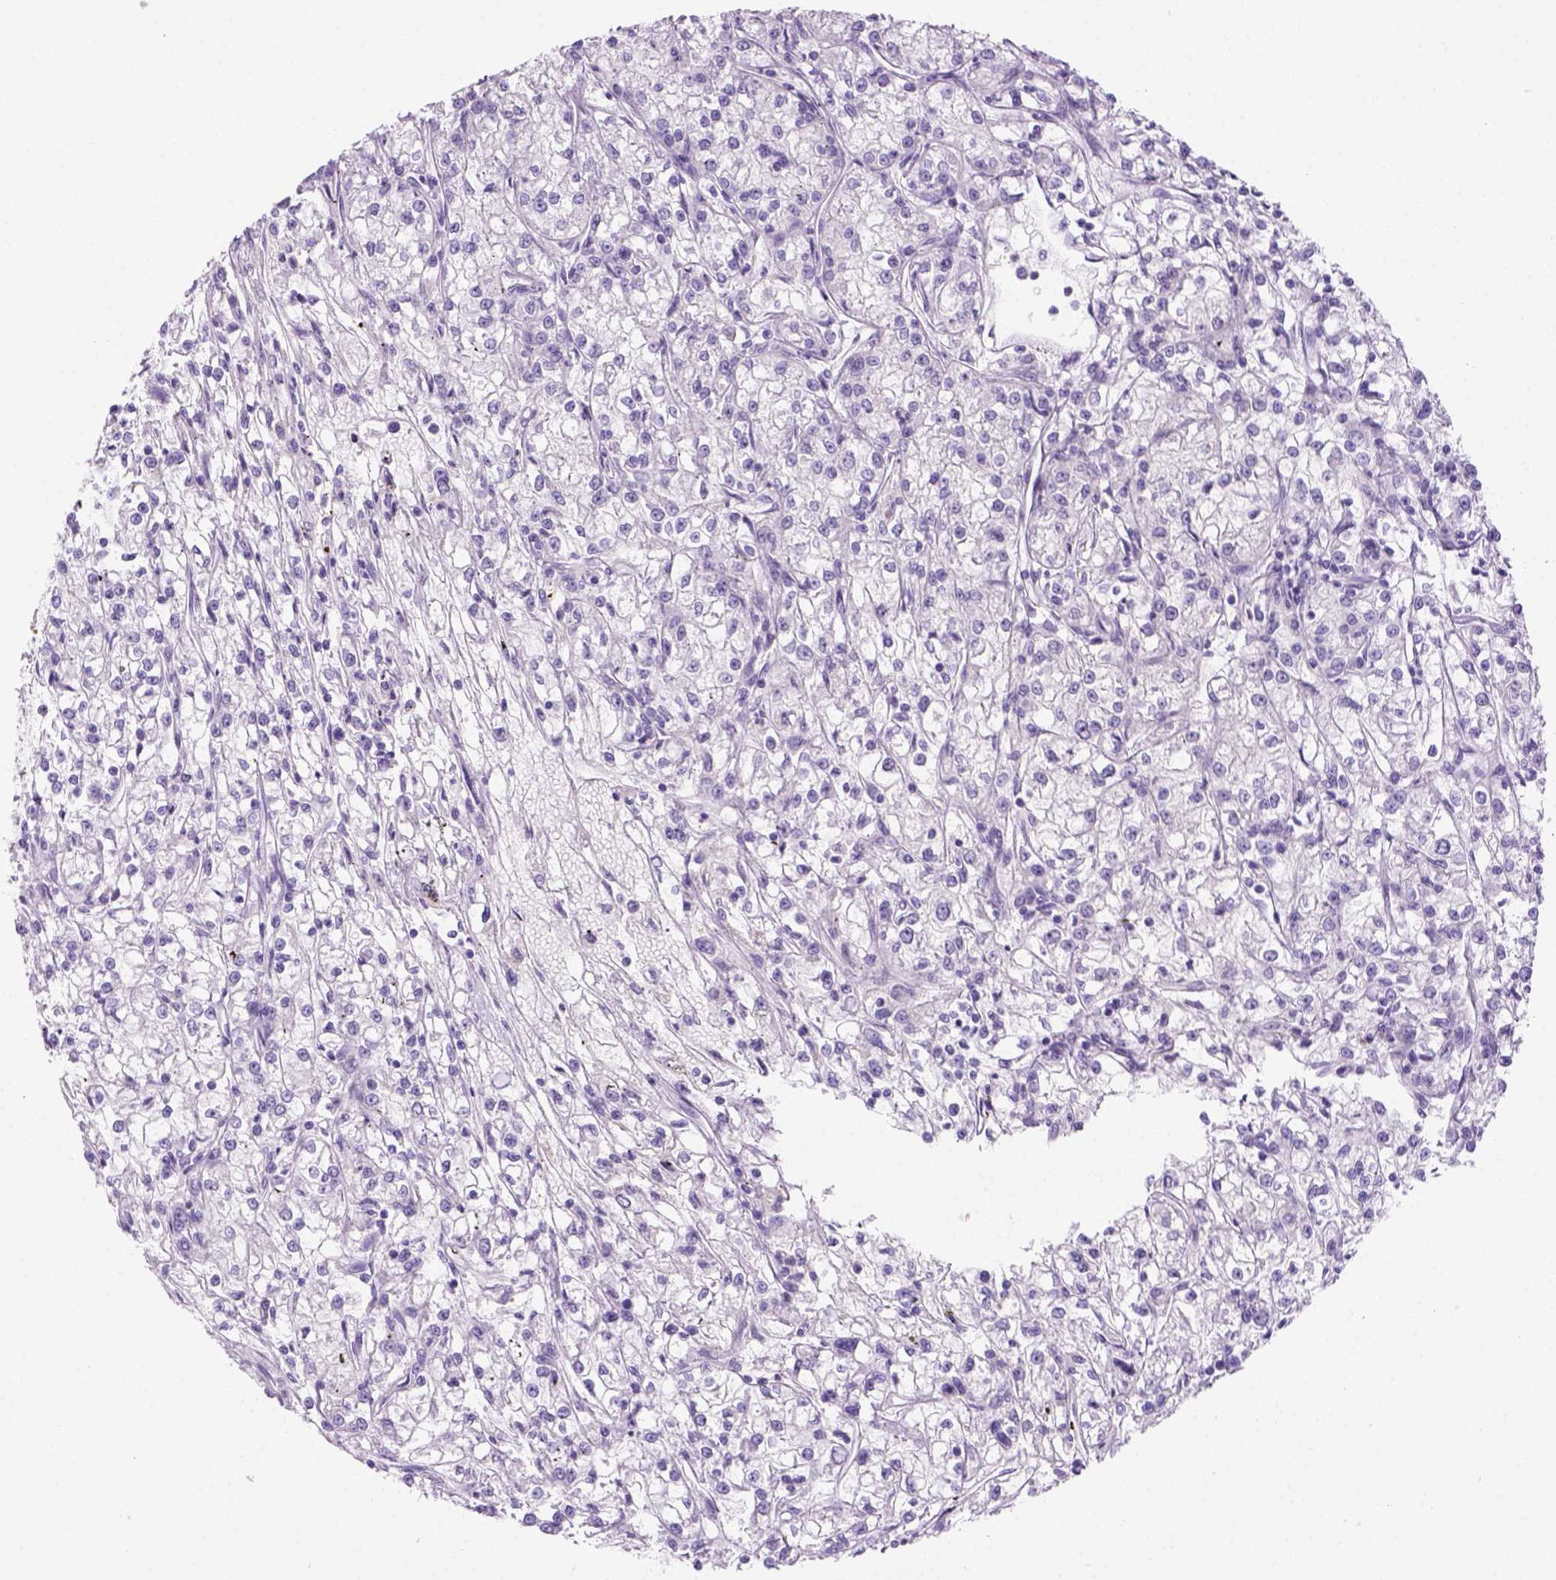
{"staining": {"intensity": "negative", "quantity": "none", "location": "none"}, "tissue": "renal cancer", "cell_type": "Tumor cells", "image_type": "cancer", "snomed": [{"axis": "morphology", "description": "Adenocarcinoma, NOS"}, {"axis": "topography", "description": "Kidney"}], "caption": "Renal cancer (adenocarcinoma) was stained to show a protein in brown. There is no significant expression in tumor cells.", "gene": "DNAH11", "patient": {"sex": "female", "age": 59}}